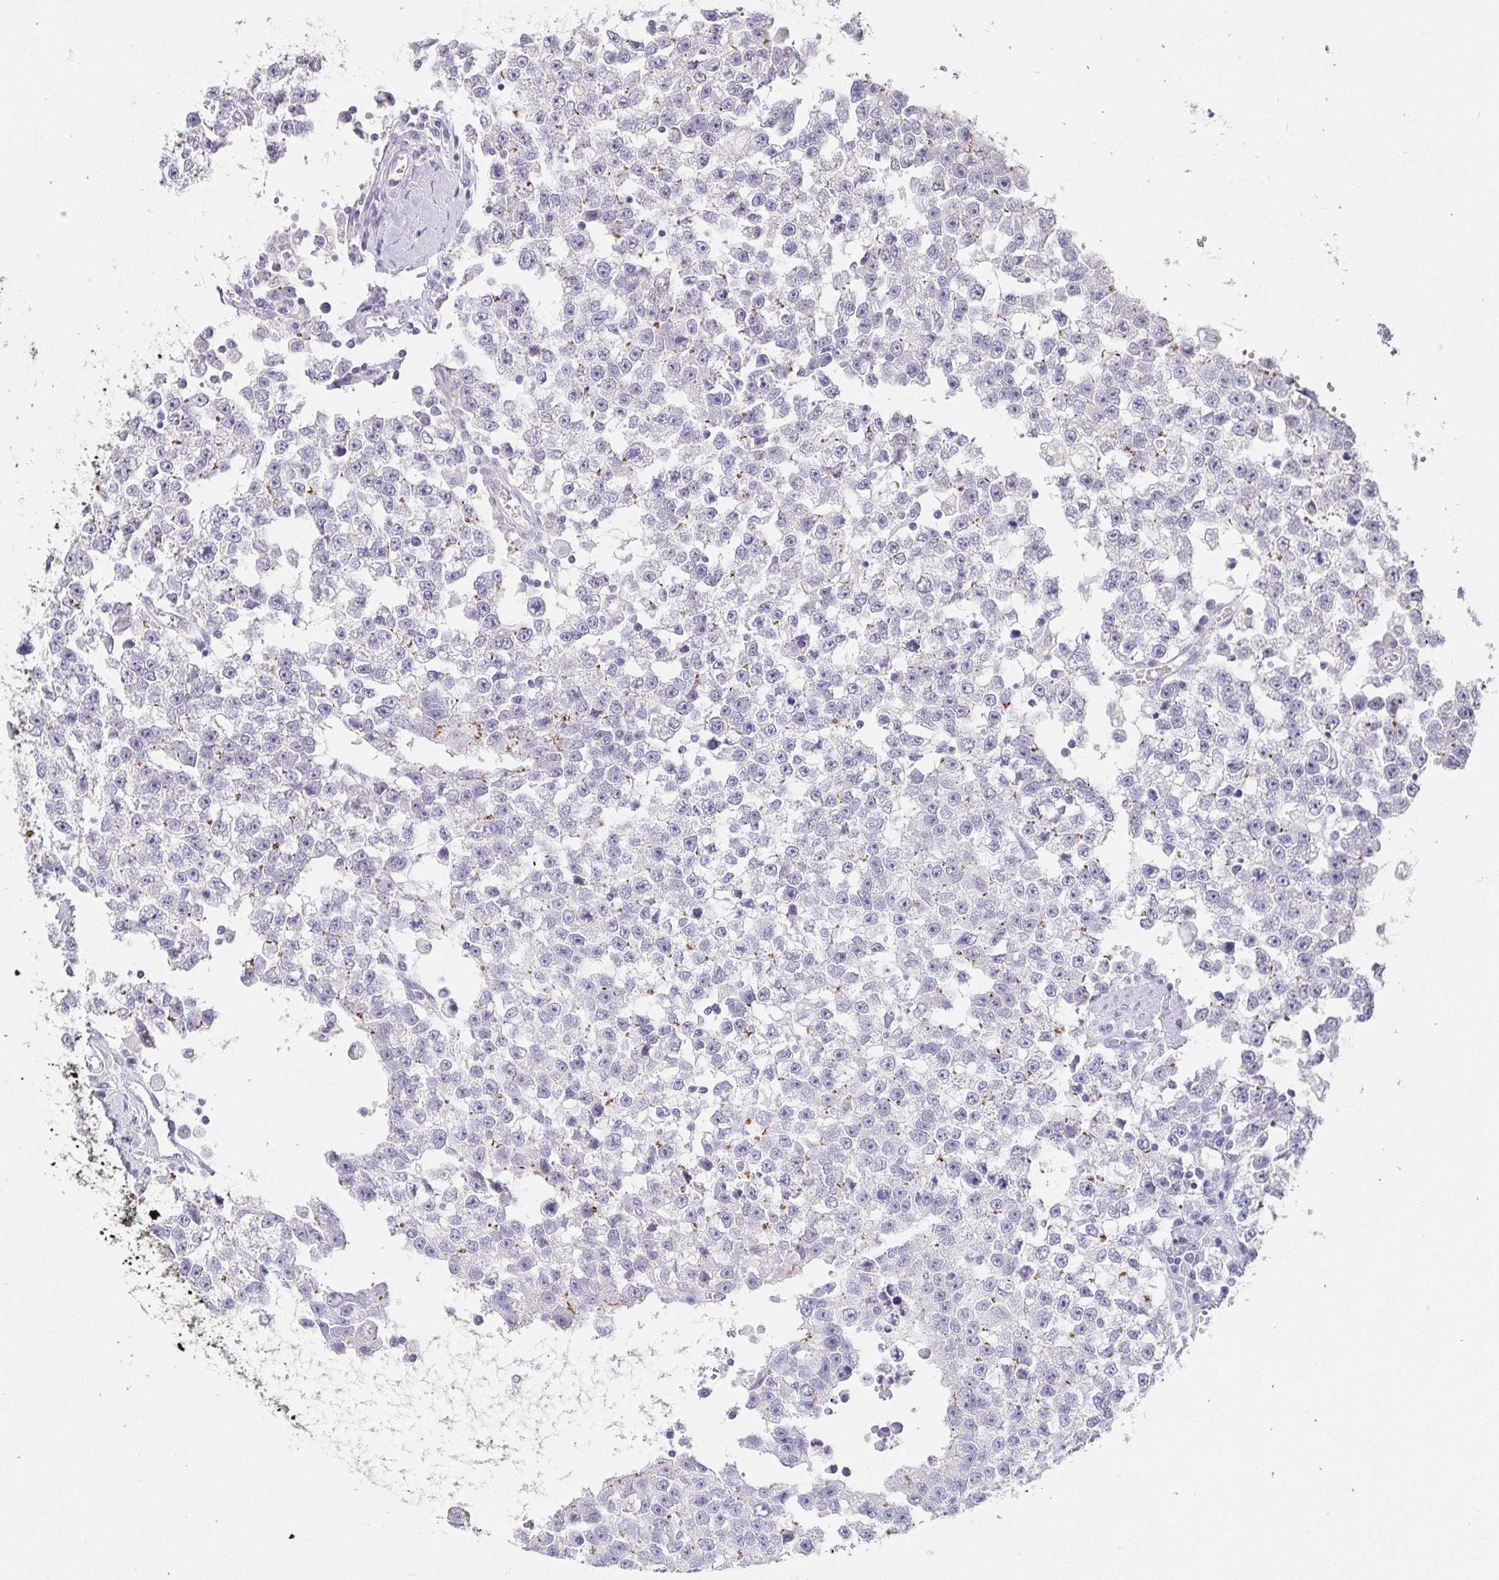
{"staining": {"intensity": "negative", "quantity": "none", "location": "none"}, "tissue": "testis cancer", "cell_type": "Tumor cells", "image_type": "cancer", "snomed": [{"axis": "morphology", "description": "Seminoma, NOS"}, {"axis": "topography", "description": "Testis"}], "caption": "IHC micrograph of human seminoma (testis) stained for a protein (brown), which displays no staining in tumor cells.", "gene": "PDX1", "patient": {"sex": "male", "age": 34}}